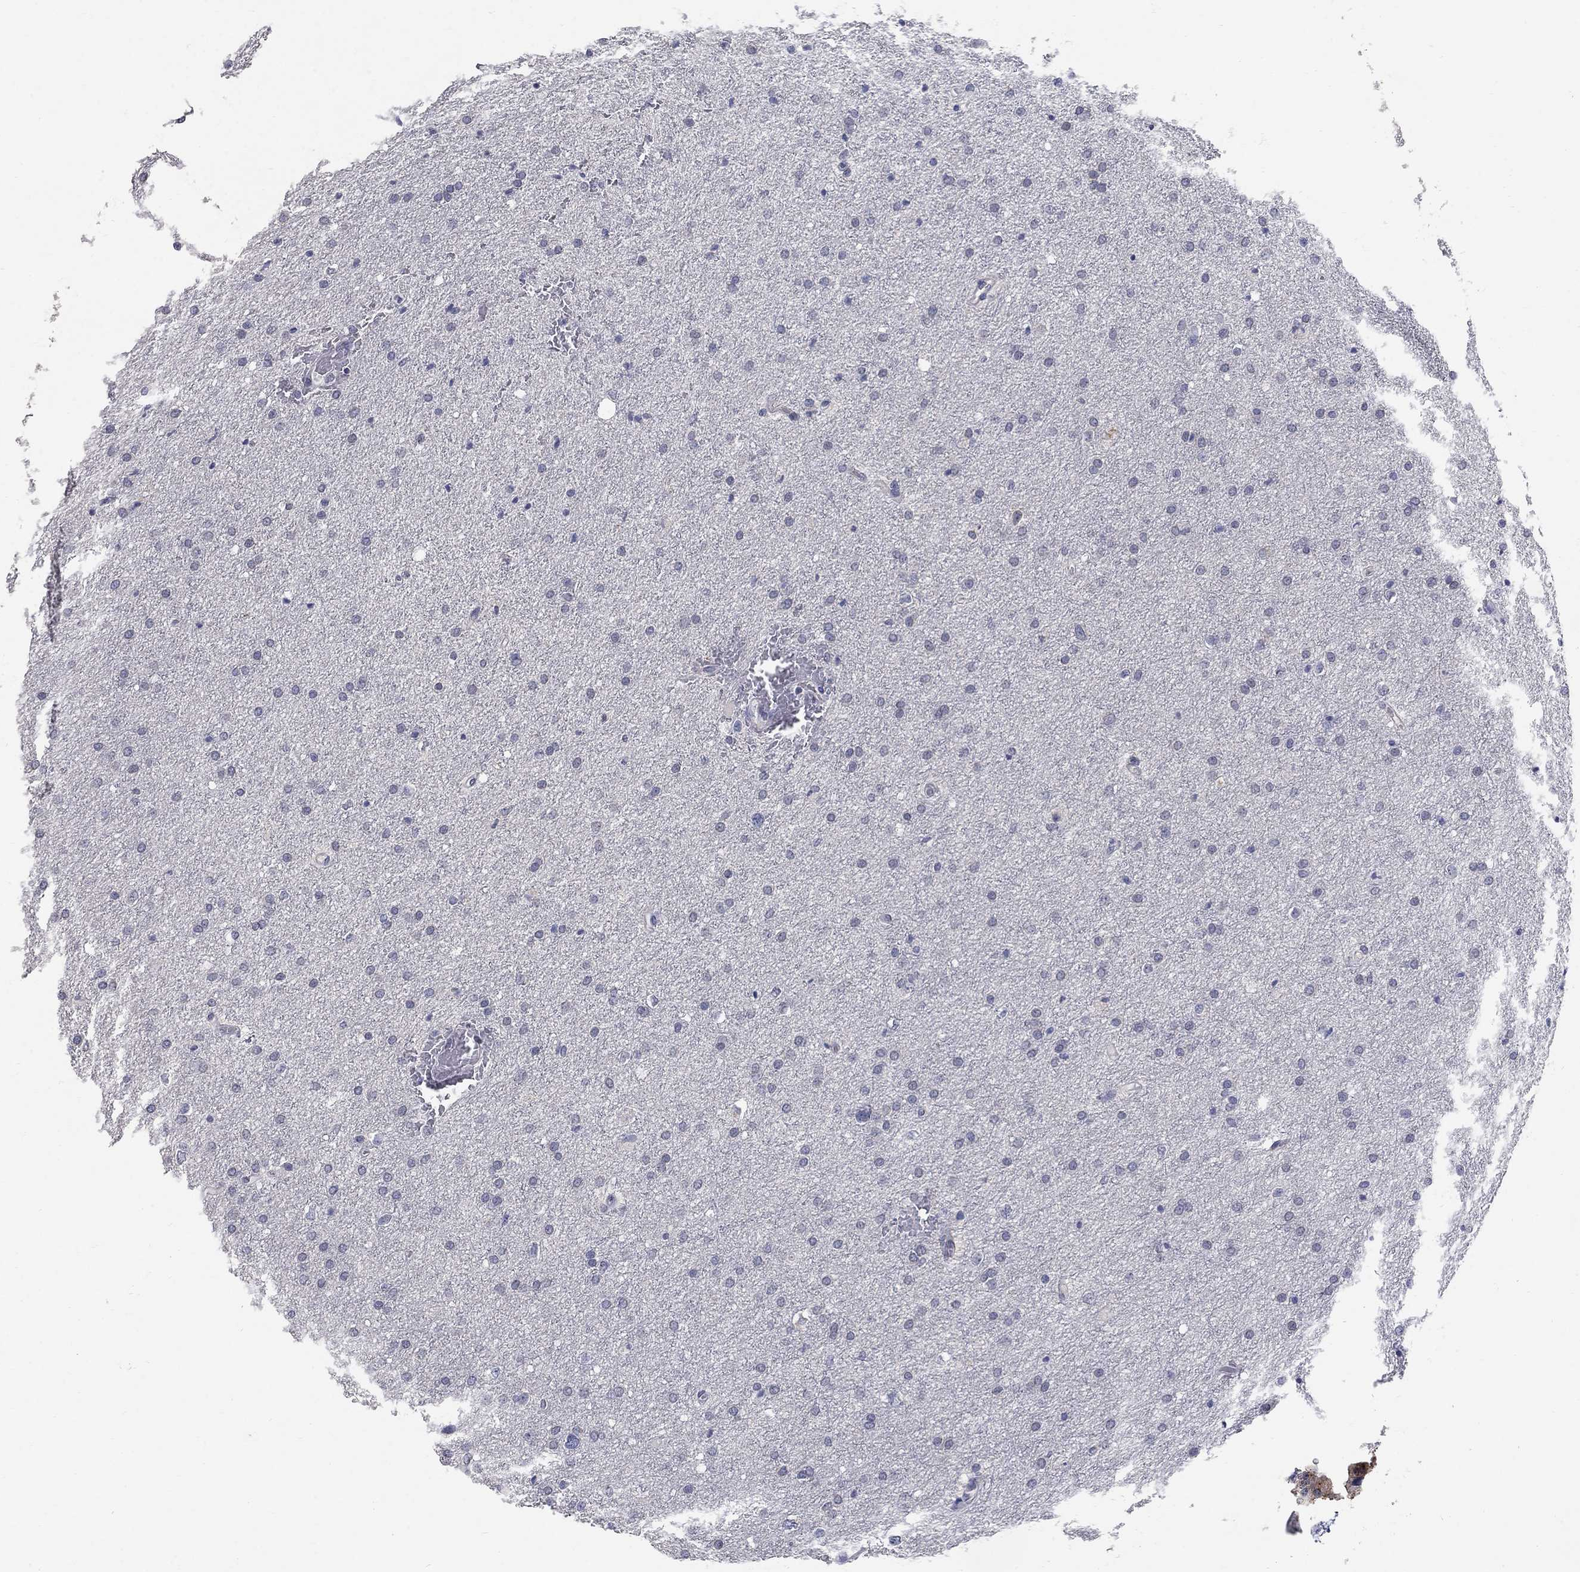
{"staining": {"intensity": "negative", "quantity": "none", "location": "none"}, "tissue": "glioma", "cell_type": "Tumor cells", "image_type": "cancer", "snomed": [{"axis": "morphology", "description": "Glioma, malignant, Low grade"}, {"axis": "topography", "description": "Brain"}], "caption": "DAB immunohistochemical staining of glioma reveals no significant staining in tumor cells.", "gene": "PANK3", "patient": {"sex": "female", "age": 37}}